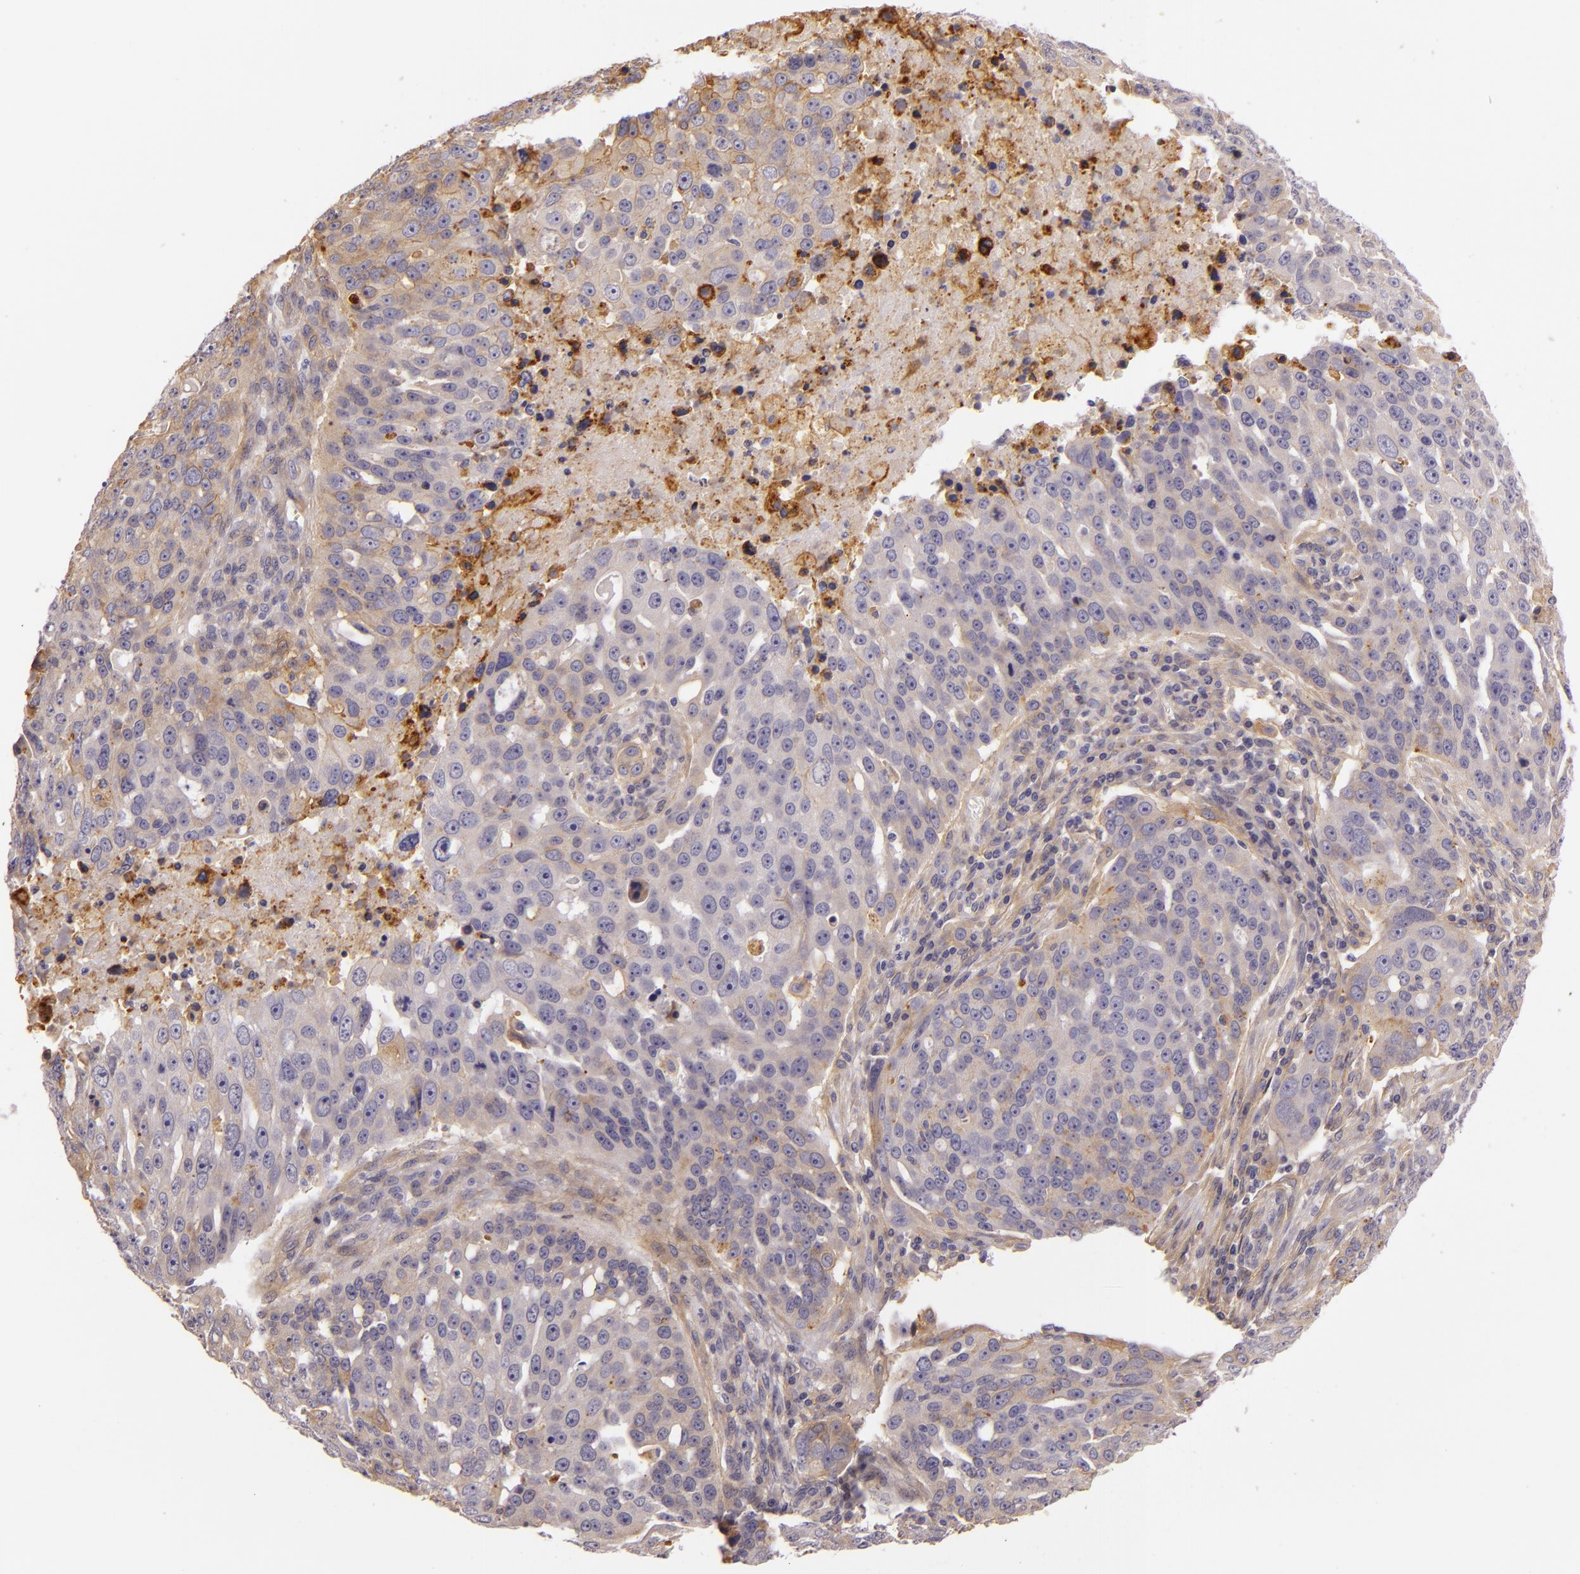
{"staining": {"intensity": "moderate", "quantity": "<25%", "location": "cytoplasmic/membranous"}, "tissue": "ovarian cancer", "cell_type": "Tumor cells", "image_type": "cancer", "snomed": [{"axis": "morphology", "description": "Carcinoma, endometroid"}, {"axis": "topography", "description": "Ovary"}], "caption": "Protein staining of ovarian cancer tissue exhibits moderate cytoplasmic/membranous staining in approximately <25% of tumor cells.", "gene": "CTSF", "patient": {"sex": "female", "age": 75}}